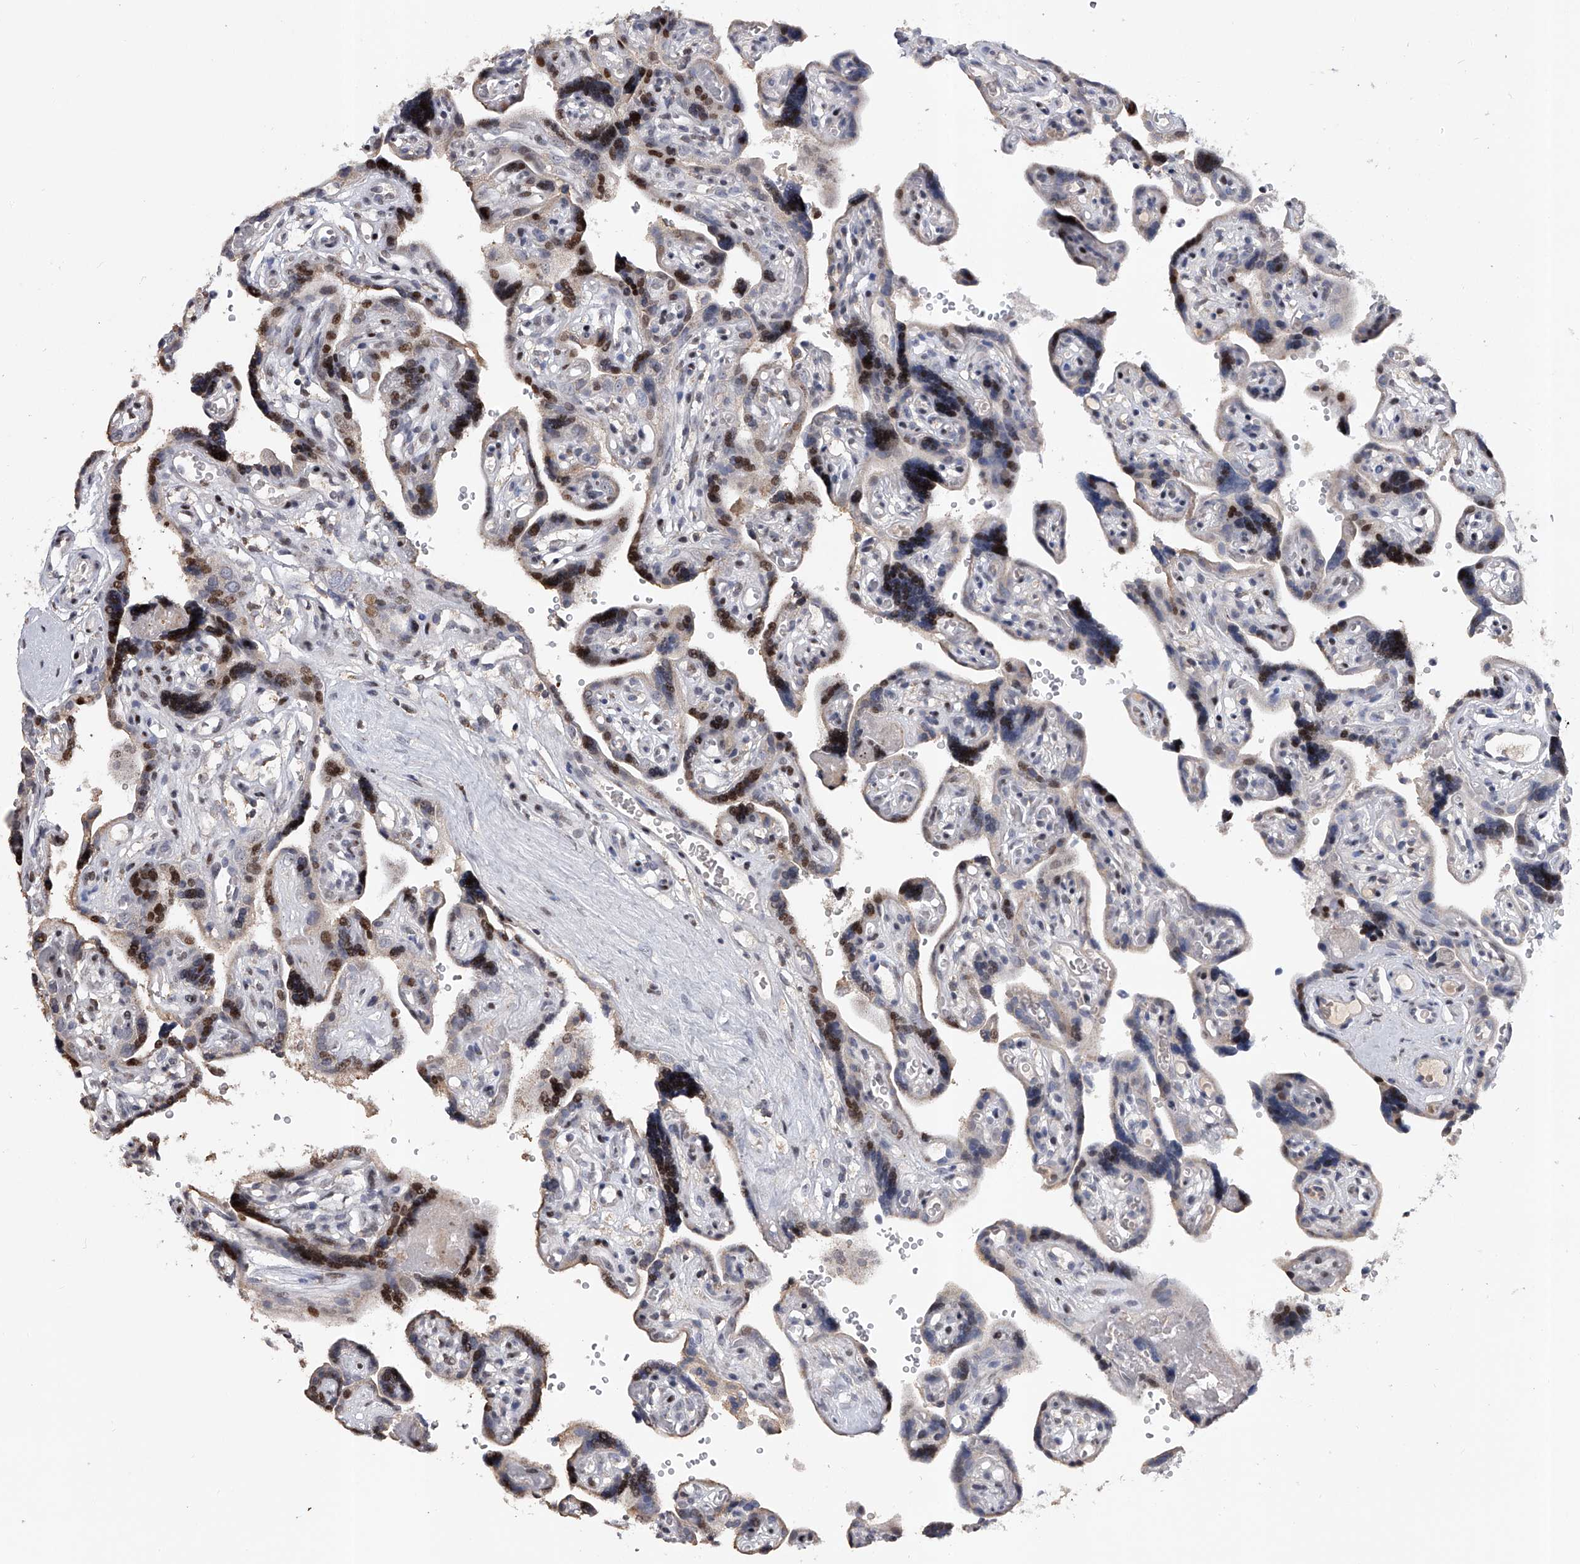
{"staining": {"intensity": "weak", "quantity": "<25%", "location": "cytoplasmic/membranous,nuclear"}, "tissue": "placenta", "cell_type": "Decidual cells", "image_type": "normal", "snomed": [{"axis": "morphology", "description": "Normal tissue, NOS"}, {"axis": "topography", "description": "Placenta"}], "caption": "Human placenta stained for a protein using IHC exhibits no expression in decidual cells.", "gene": "RWDD2A", "patient": {"sex": "female", "age": 30}}